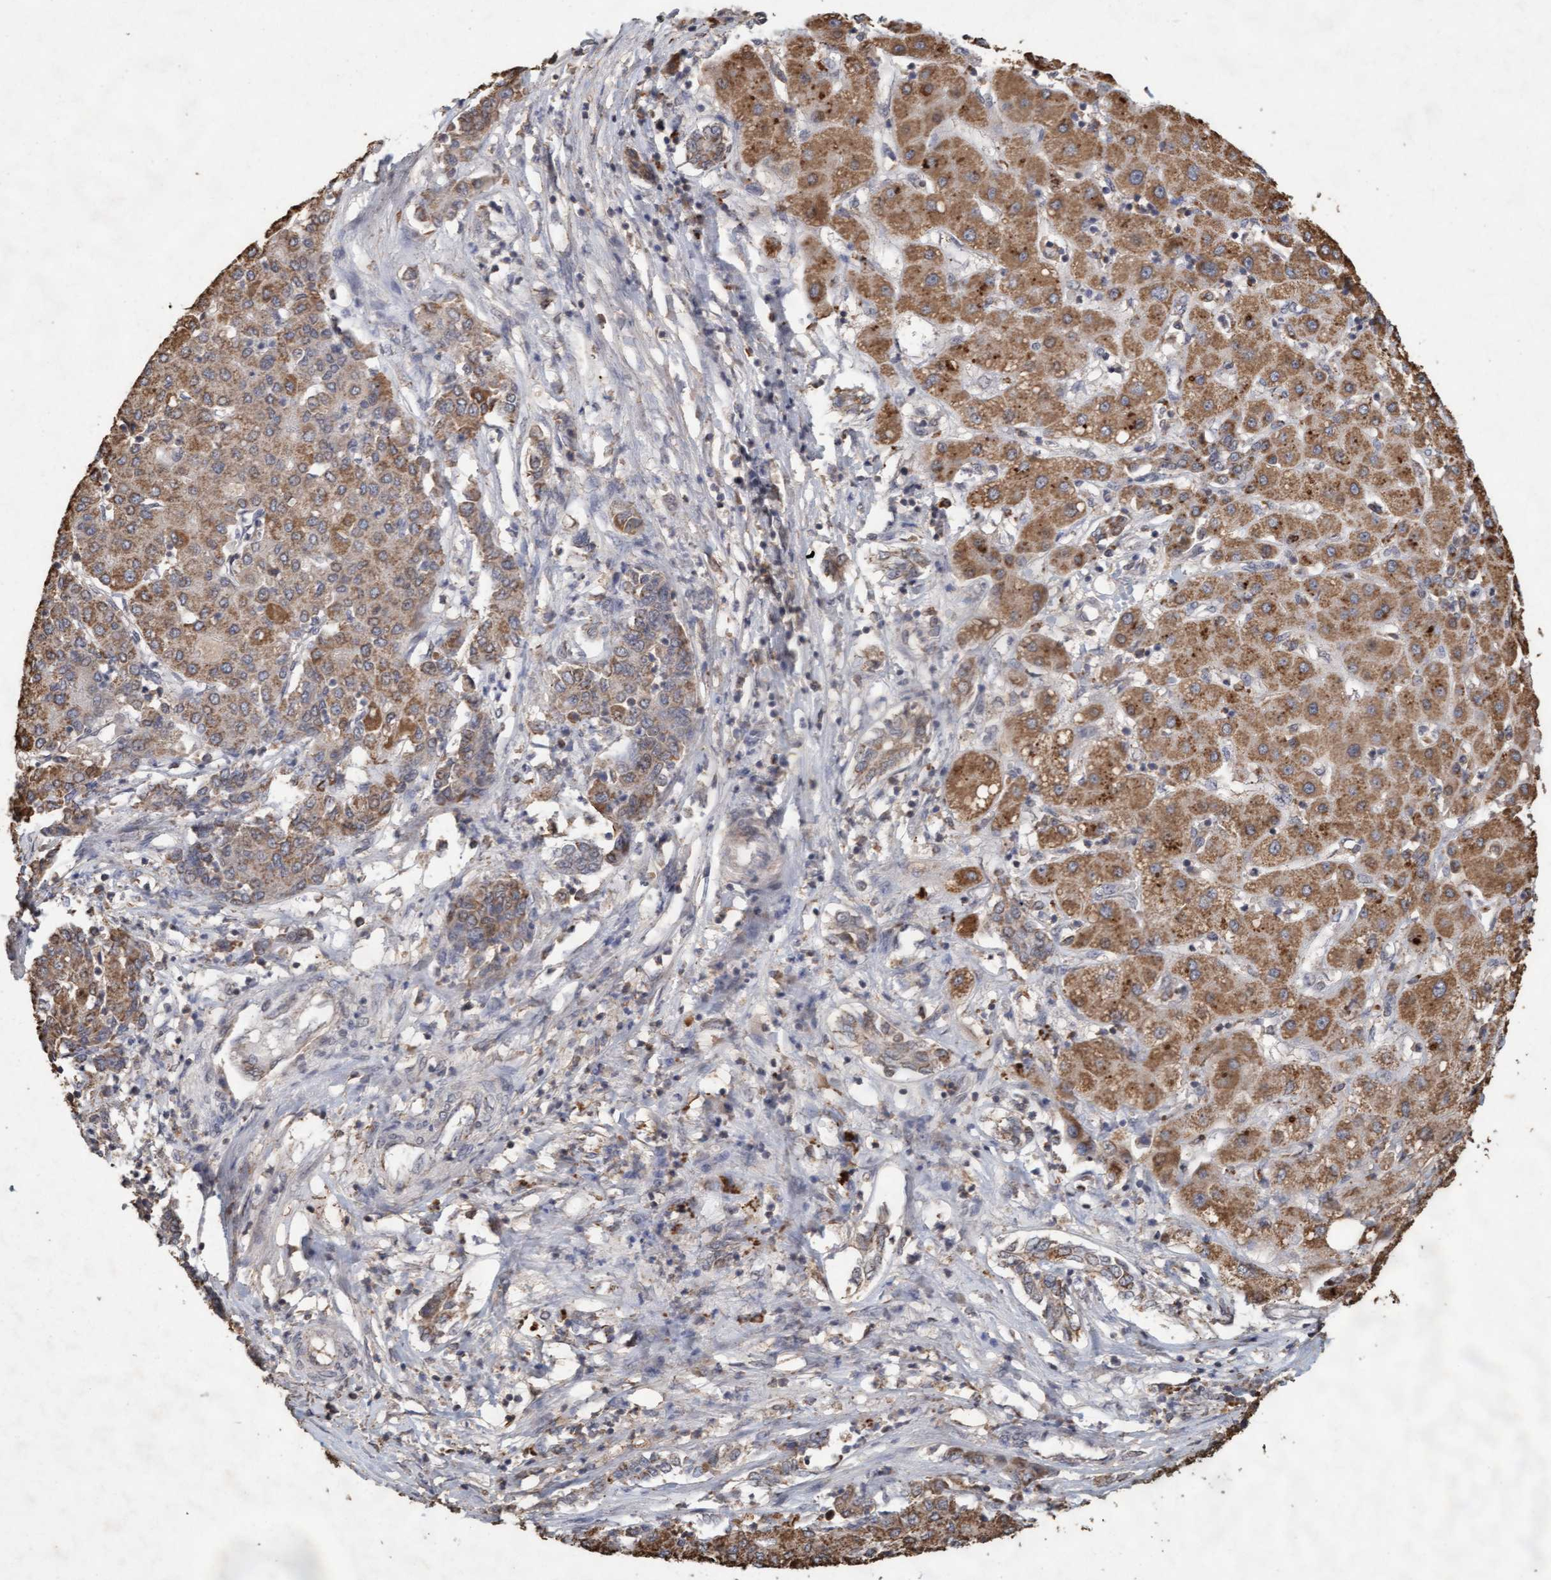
{"staining": {"intensity": "moderate", "quantity": ">75%", "location": "cytoplasmic/membranous"}, "tissue": "liver cancer", "cell_type": "Tumor cells", "image_type": "cancer", "snomed": [{"axis": "morphology", "description": "Carcinoma, Hepatocellular, NOS"}, {"axis": "topography", "description": "Liver"}], "caption": "Liver cancer was stained to show a protein in brown. There is medium levels of moderate cytoplasmic/membranous staining in about >75% of tumor cells.", "gene": "VSIG8", "patient": {"sex": "male", "age": 65}}